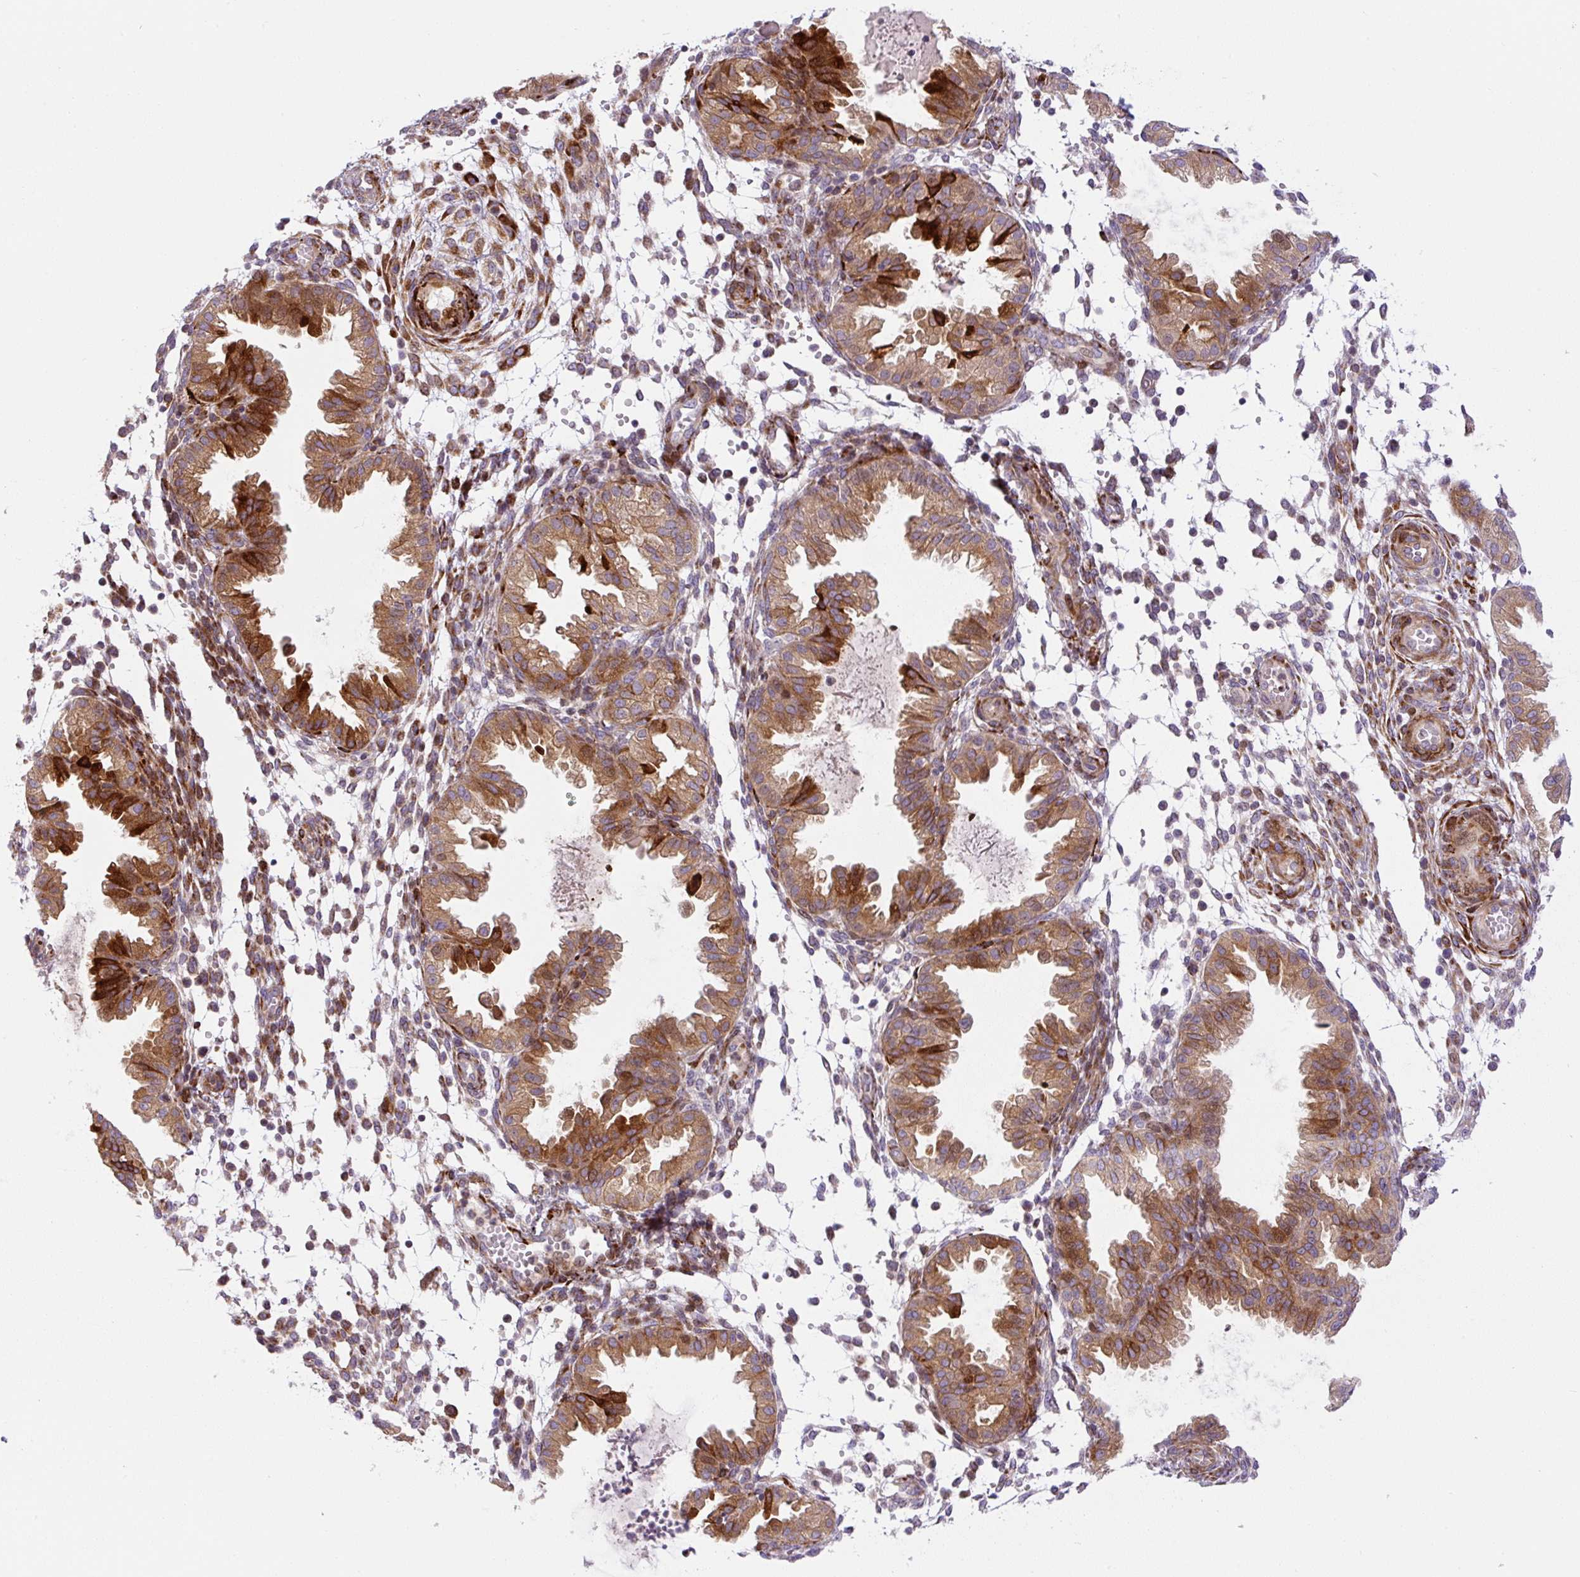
{"staining": {"intensity": "strong", "quantity": "25%-75%", "location": "cytoplasmic/membranous"}, "tissue": "endometrium", "cell_type": "Cells in endometrial stroma", "image_type": "normal", "snomed": [{"axis": "morphology", "description": "Normal tissue, NOS"}, {"axis": "topography", "description": "Endometrium"}], "caption": "Brown immunohistochemical staining in unremarkable endometrium demonstrates strong cytoplasmic/membranous staining in about 25%-75% of cells in endometrial stroma. The staining was performed using DAB to visualize the protein expression in brown, while the nuclei were stained in blue with hematoxylin (Magnification: 20x).", "gene": "DISP3", "patient": {"sex": "female", "age": 33}}